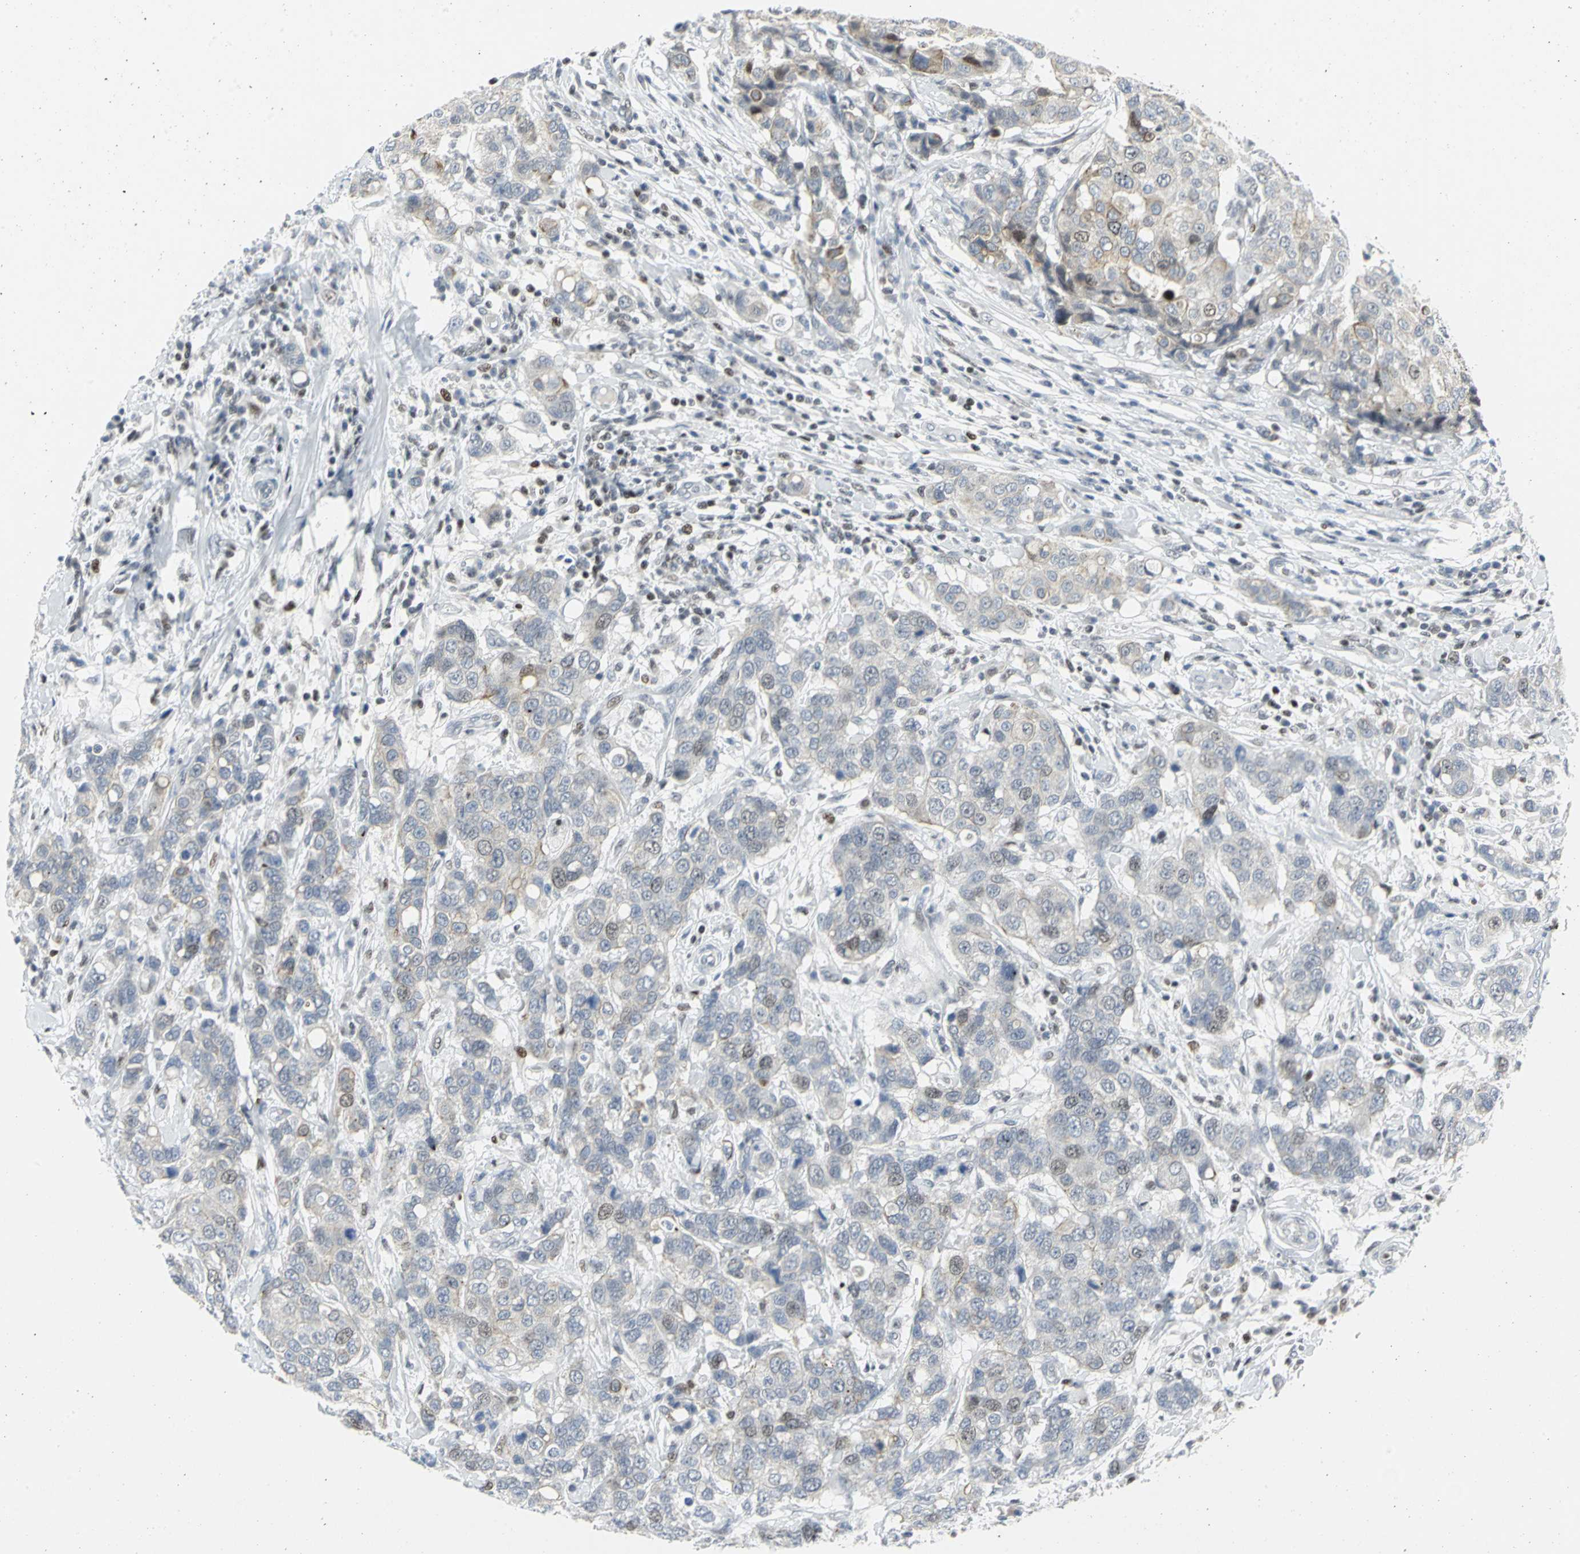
{"staining": {"intensity": "weak", "quantity": "<25%", "location": "cytoplasmic/membranous"}, "tissue": "breast cancer", "cell_type": "Tumor cells", "image_type": "cancer", "snomed": [{"axis": "morphology", "description": "Duct carcinoma"}, {"axis": "topography", "description": "Breast"}], "caption": "There is no significant expression in tumor cells of breast cancer (invasive ductal carcinoma).", "gene": "RPA1", "patient": {"sex": "female", "age": 27}}